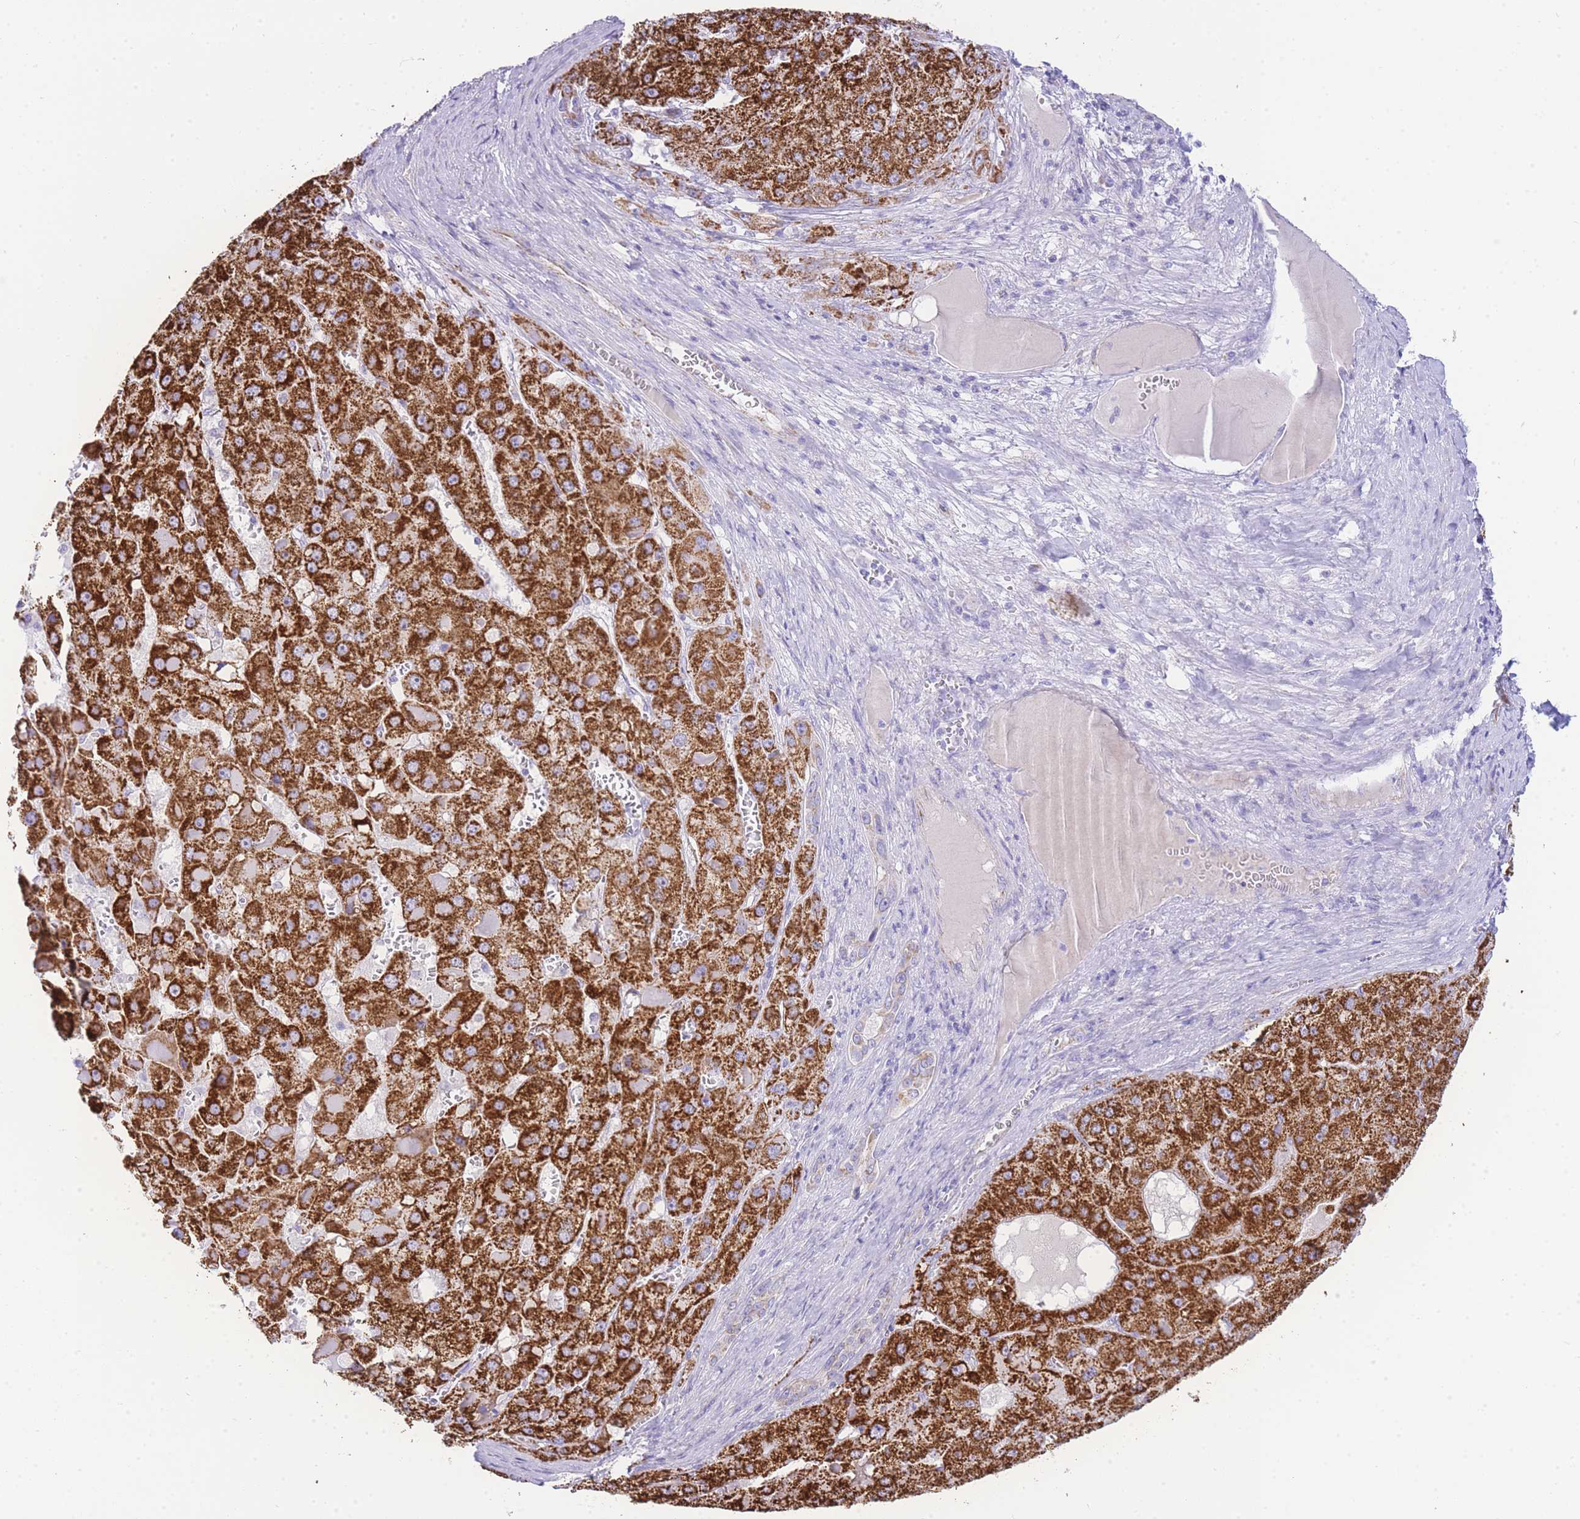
{"staining": {"intensity": "strong", "quantity": ">75%", "location": "cytoplasmic/membranous"}, "tissue": "liver cancer", "cell_type": "Tumor cells", "image_type": "cancer", "snomed": [{"axis": "morphology", "description": "Carcinoma, Hepatocellular, NOS"}, {"axis": "topography", "description": "Liver"}], "caption": "Protein positivity by IHC reveals strong cytoplasmic/membranous staining in approximately >75% of tumor cells in liver cancer (hepatocellular carcinoma).", "gene": "ACSM4", "patient": {"sex": "female", "age": 73}}